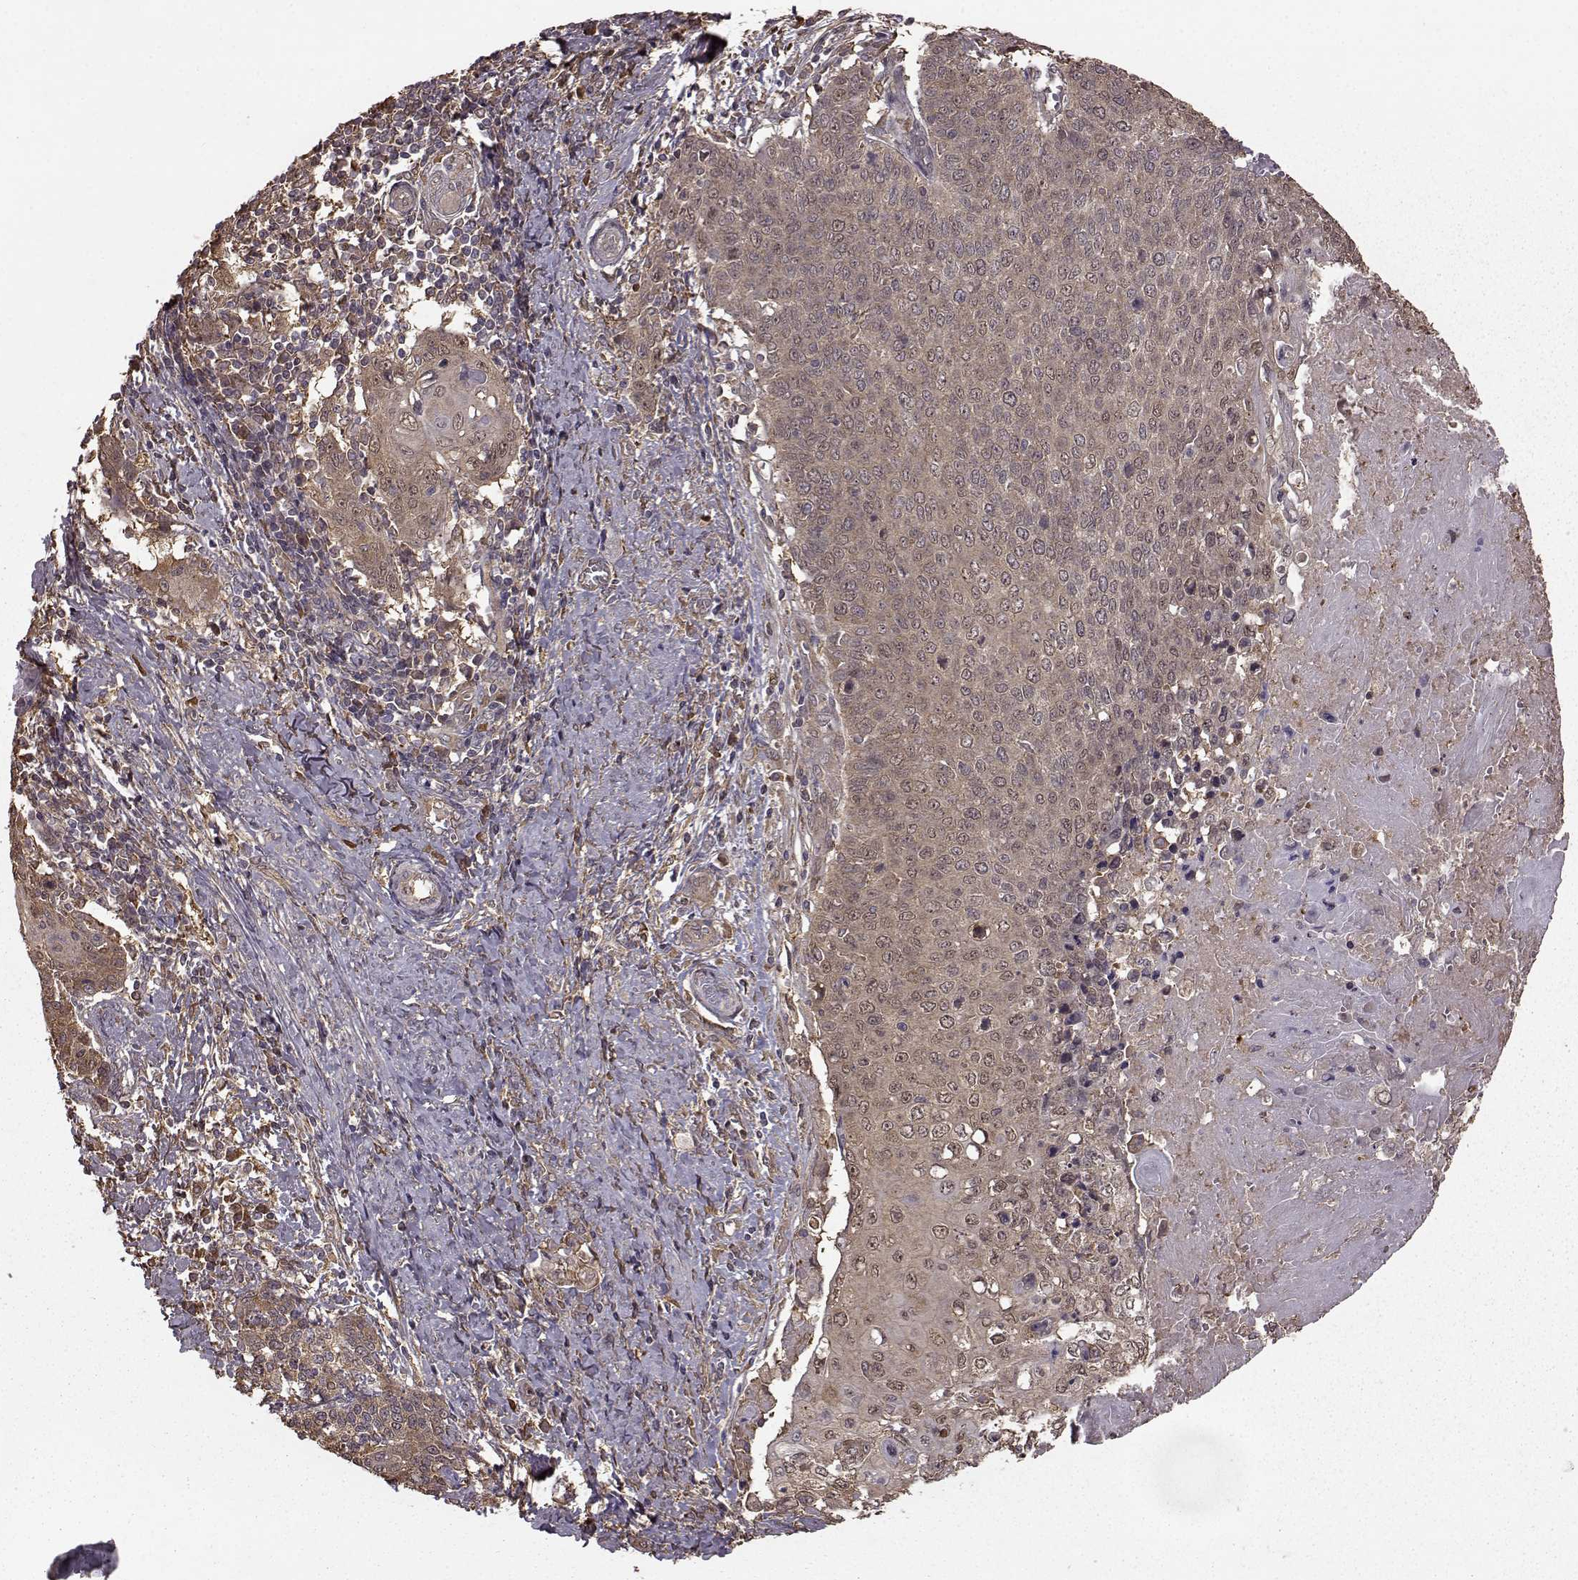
{"staining": {"intensity": "weak", "quantity": ">75%", "location": "cytoplasmic/membranous"}, "tissue": "cervical cancer", "cell_type": "Tumor cells", "image_type": "cancer", "snomed": [{"axis": "morphology", "description": "Squamous cell carcinoma, NOS"}, {"axis": "topography", "description": "Cervix"}], "caption": "The micrograph reveals staining of cervical cancer, revealing weak cytoplasmic/membranous protein staining (brown color) within tumor cells.", "gene": "NME1-NME2", "patient": {"sex": "female", "age": 39}}